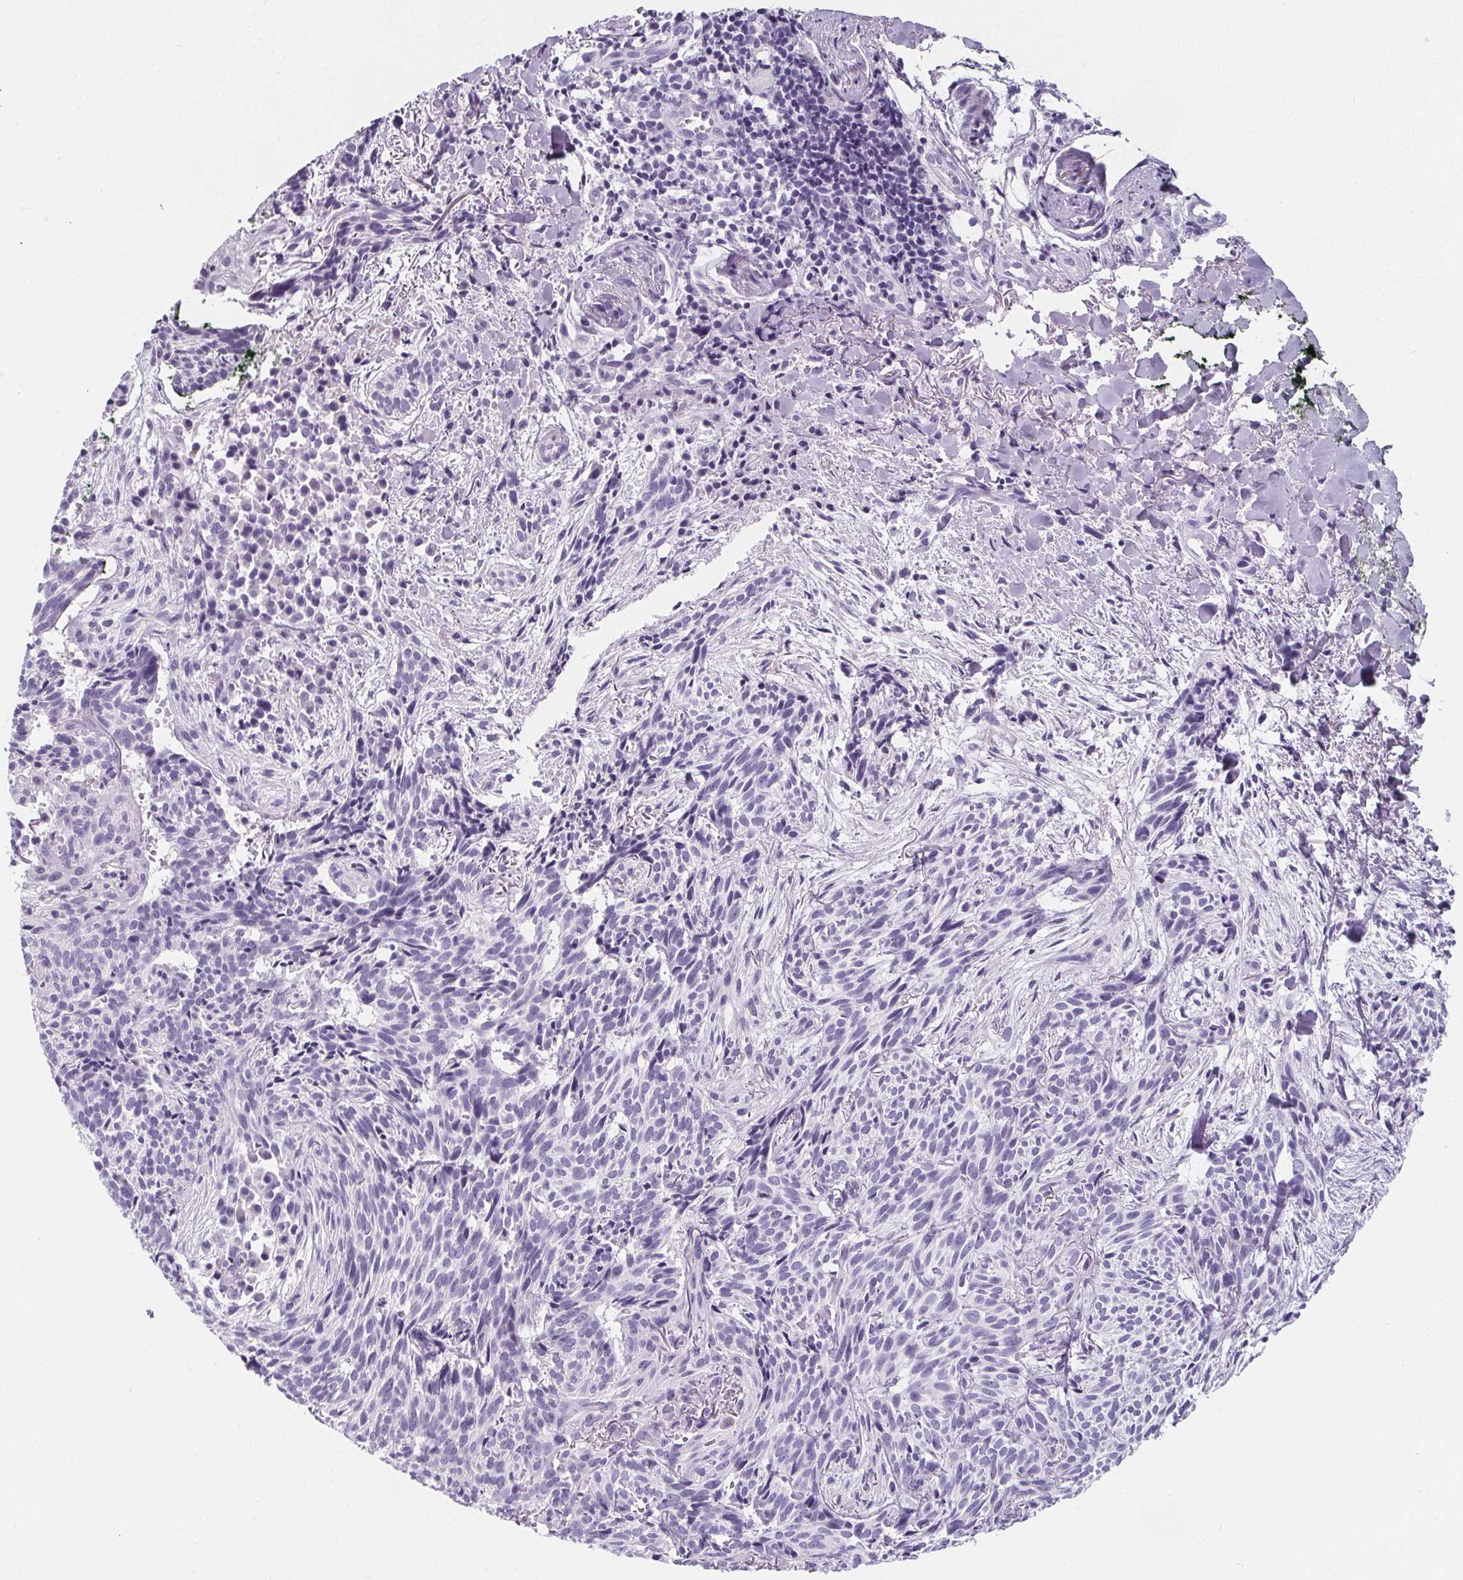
{"staining": {"intensity": "negative", "quantity": "none", "location": "none"}, "tissue": "skin cancer", "cell_type": "Tumor cells", "image_type": "cancer", "snomed": [{"axis": "morphology", "description": "Basal cell carcinoma"}, {"axis": "topography", "description": "Skin"}], "caption": "Immunohistochemistry (IHC) micrograph of neoplastic tissue: basal cell carcinoma (skin) stained with DAB (3,3'-diaminobenzidine) shows no significant protein staining in tumor cells. Brightfield microscopy of immunohistochemistry stained with DAB (3,3'-diaminobenzidine) (brown) and hematoxylin (blue), captured at high magnification.", "gene": "ADRB1", "patient": {"sex": "male", "age": 71}}